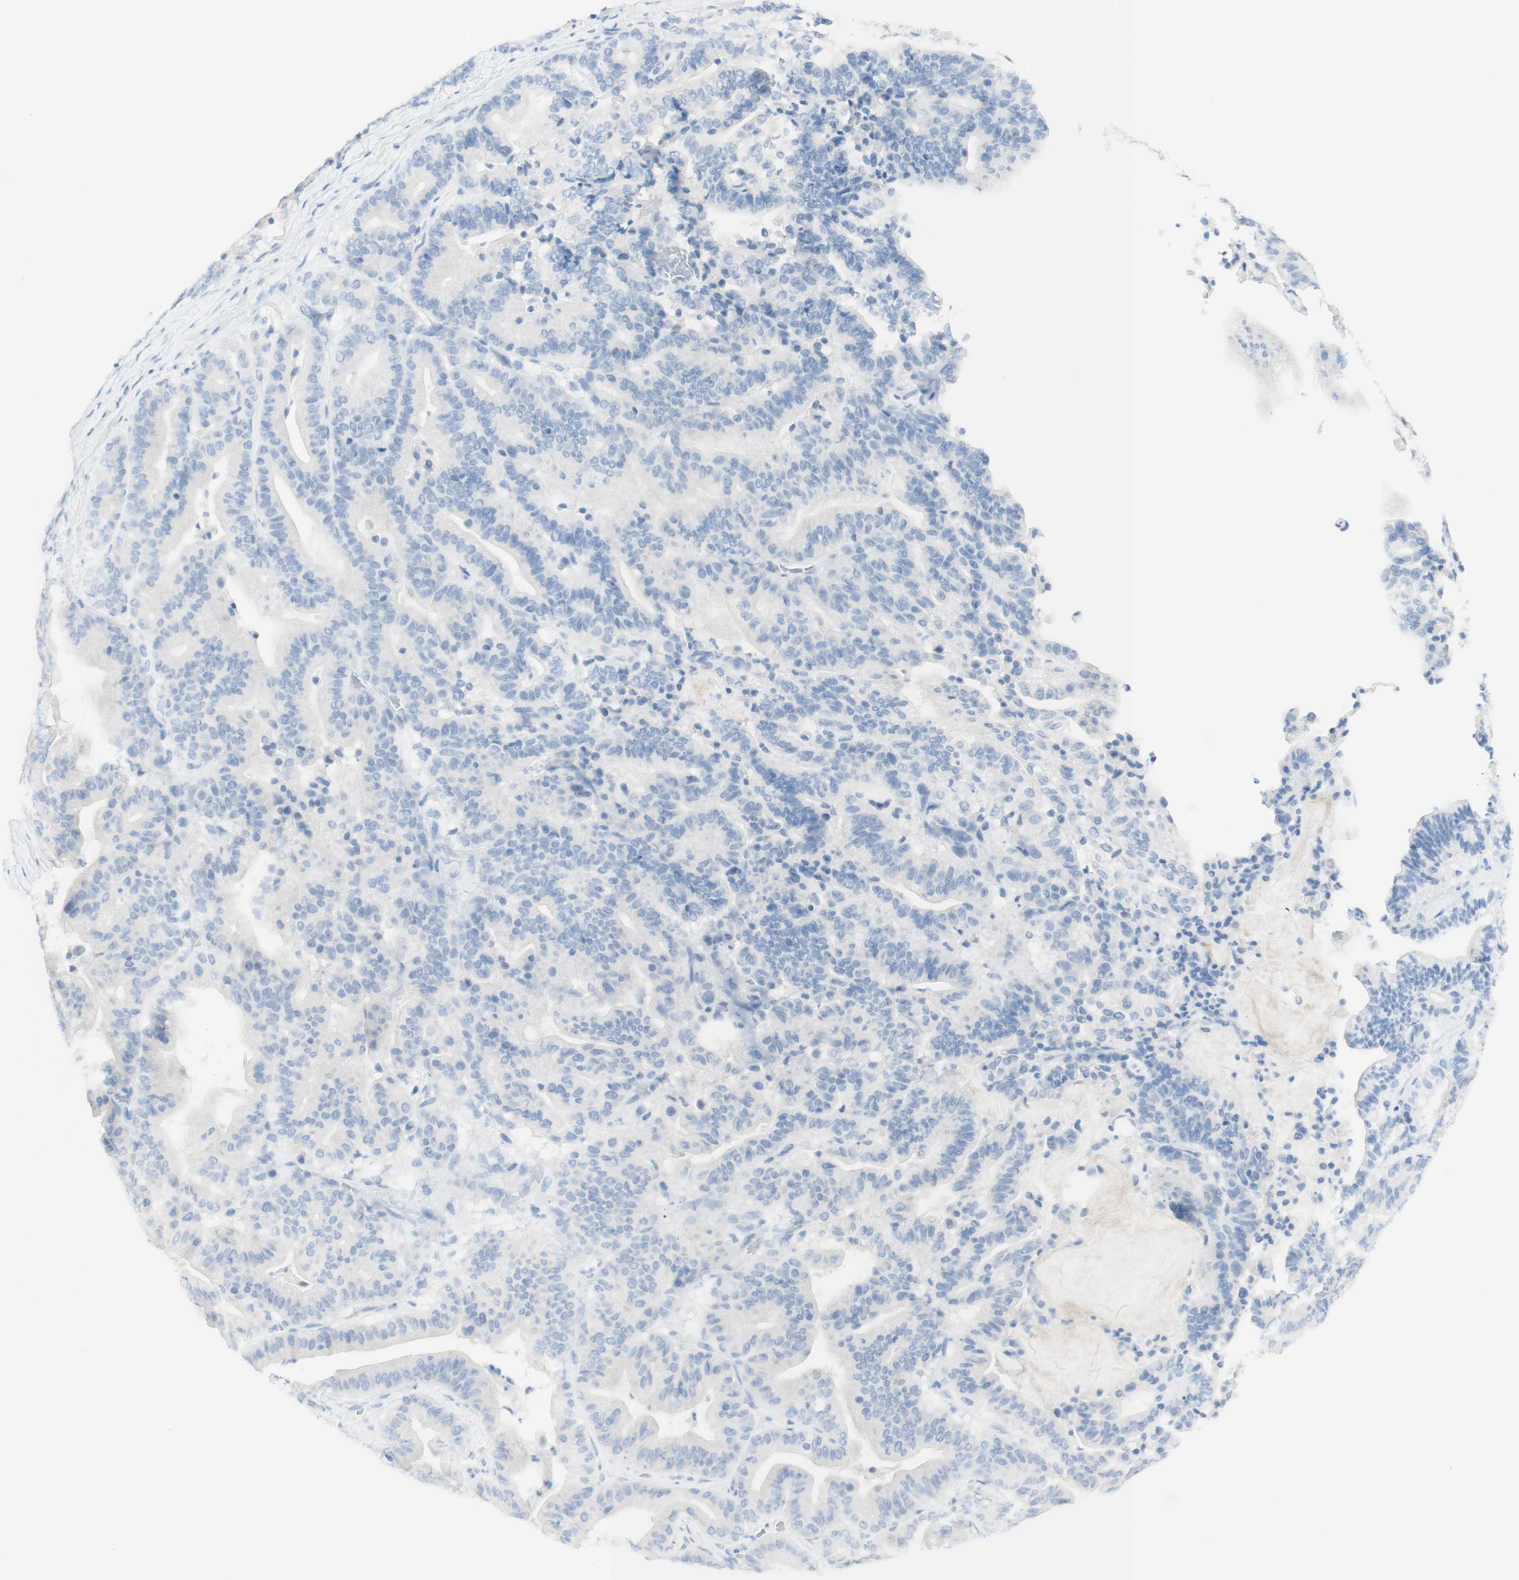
{"staining": {"intensity": "negative", "quantity": "none", "location": "none"}, "tissue": "pancreatic cancer", "cell_type": "Tumor cells", "image_type": "cancer", "snomed": [{"axis": "morphology", "description": "Adenocarcinoma, NOS"}, {"axis": "topography", "description": "Pancreas"}], "caption": "This histopathology image is of pancreatic cancer (adenocarcinoma) stained with IHC to label a protein in brown with the nuclei are counter-stained blue. There is no positivity in tumor cells.", "gene": "TPO", "patient": {"sex": "male", "age": 63}}